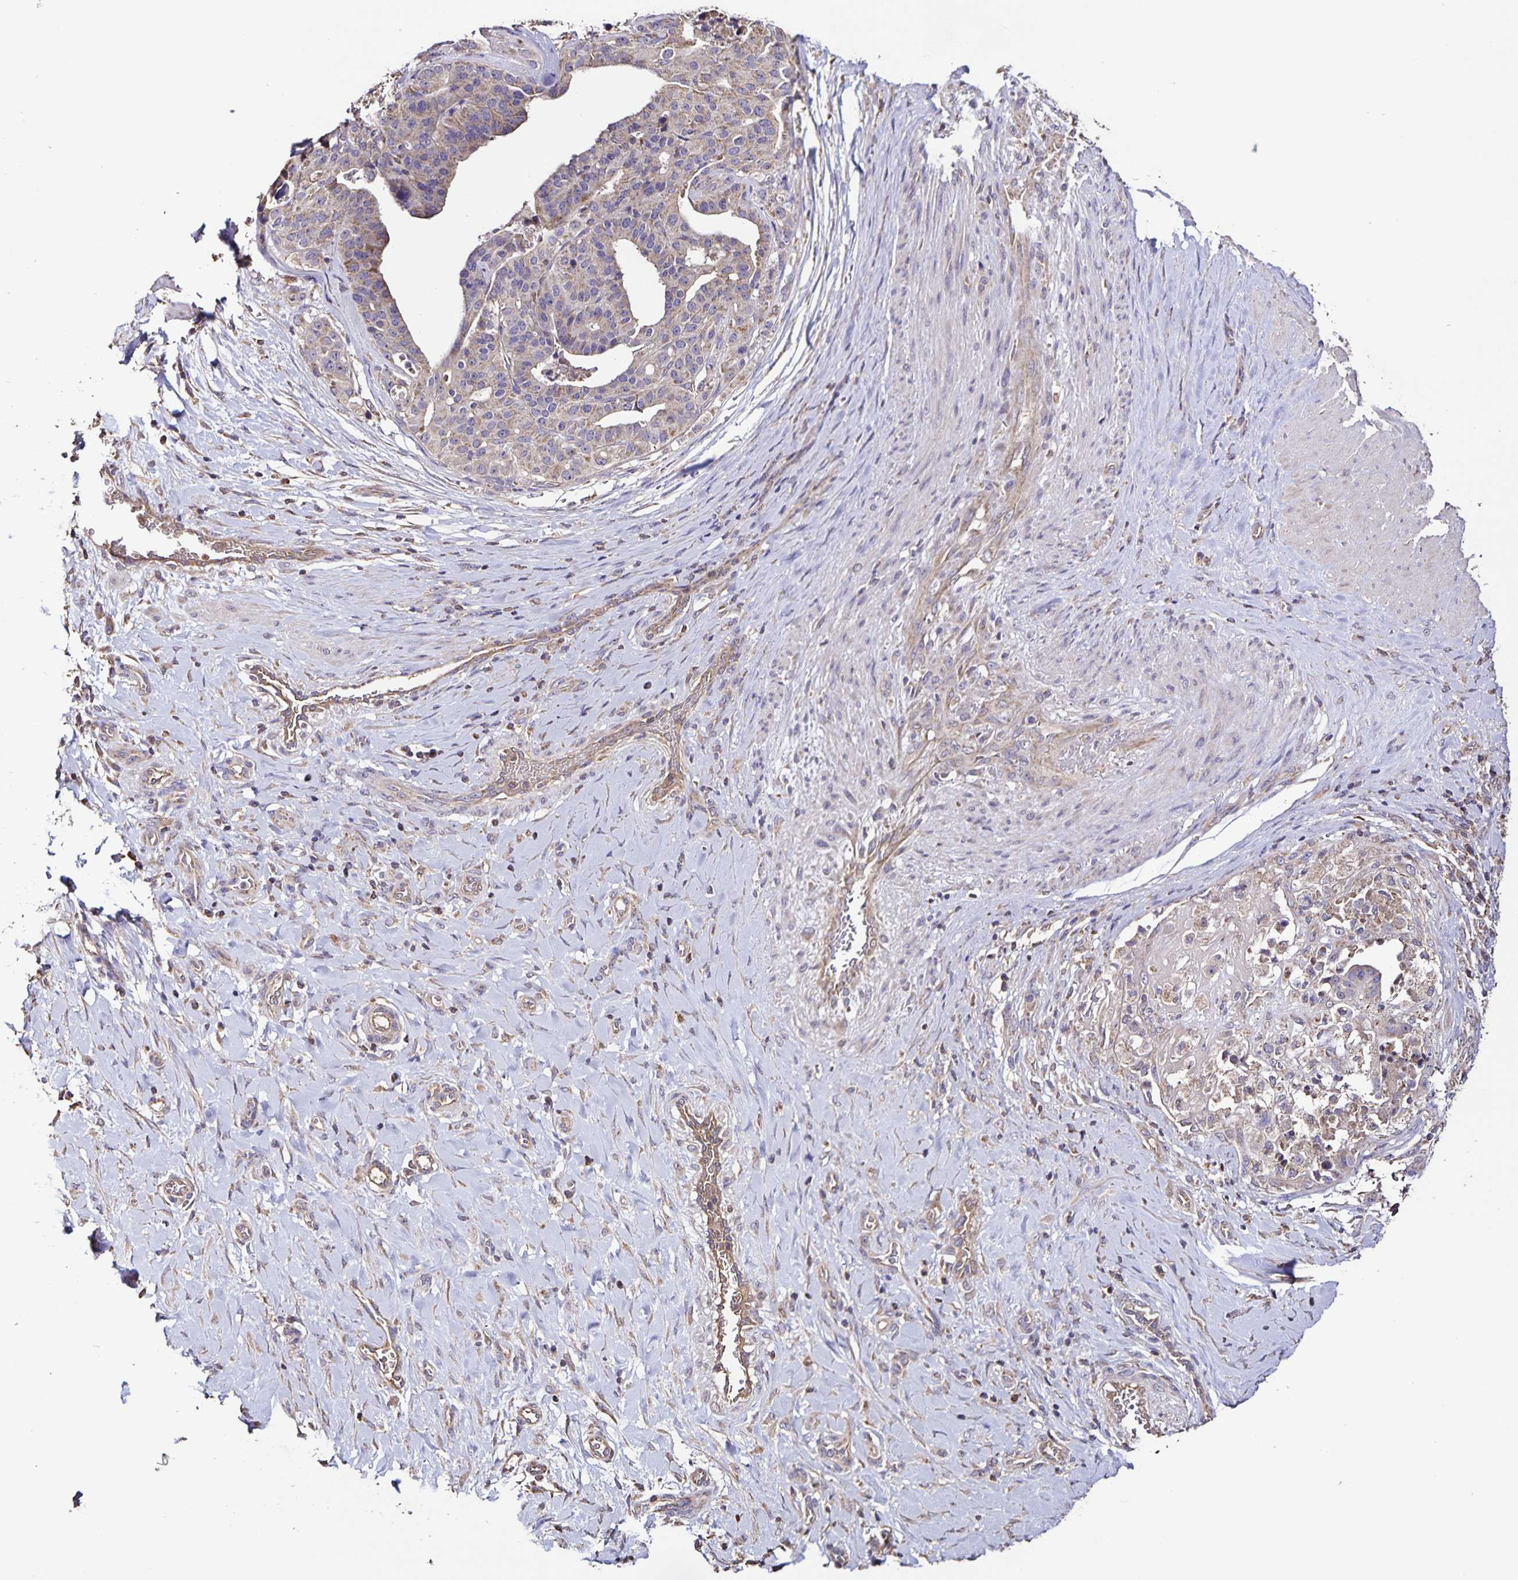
{"staining": {"intensity": "negative", "quantity": "none", "location": "none"}, "tissue": "stomach cancer", "cell_type": "Tumor cells", "image_type": "cancer", "snomed": [{"axis": "morphology", "description": "Adenocarcinoma, NOS"}, {"axis": "topography", "description": "Stomach"}], "caption": "A micrograph of adenocarcinoma (stomach) stained for a protein displays no brown staining in tumor cells.", "gene": "MAN1A1", "patient": {"sex": "male", "age": 48}}